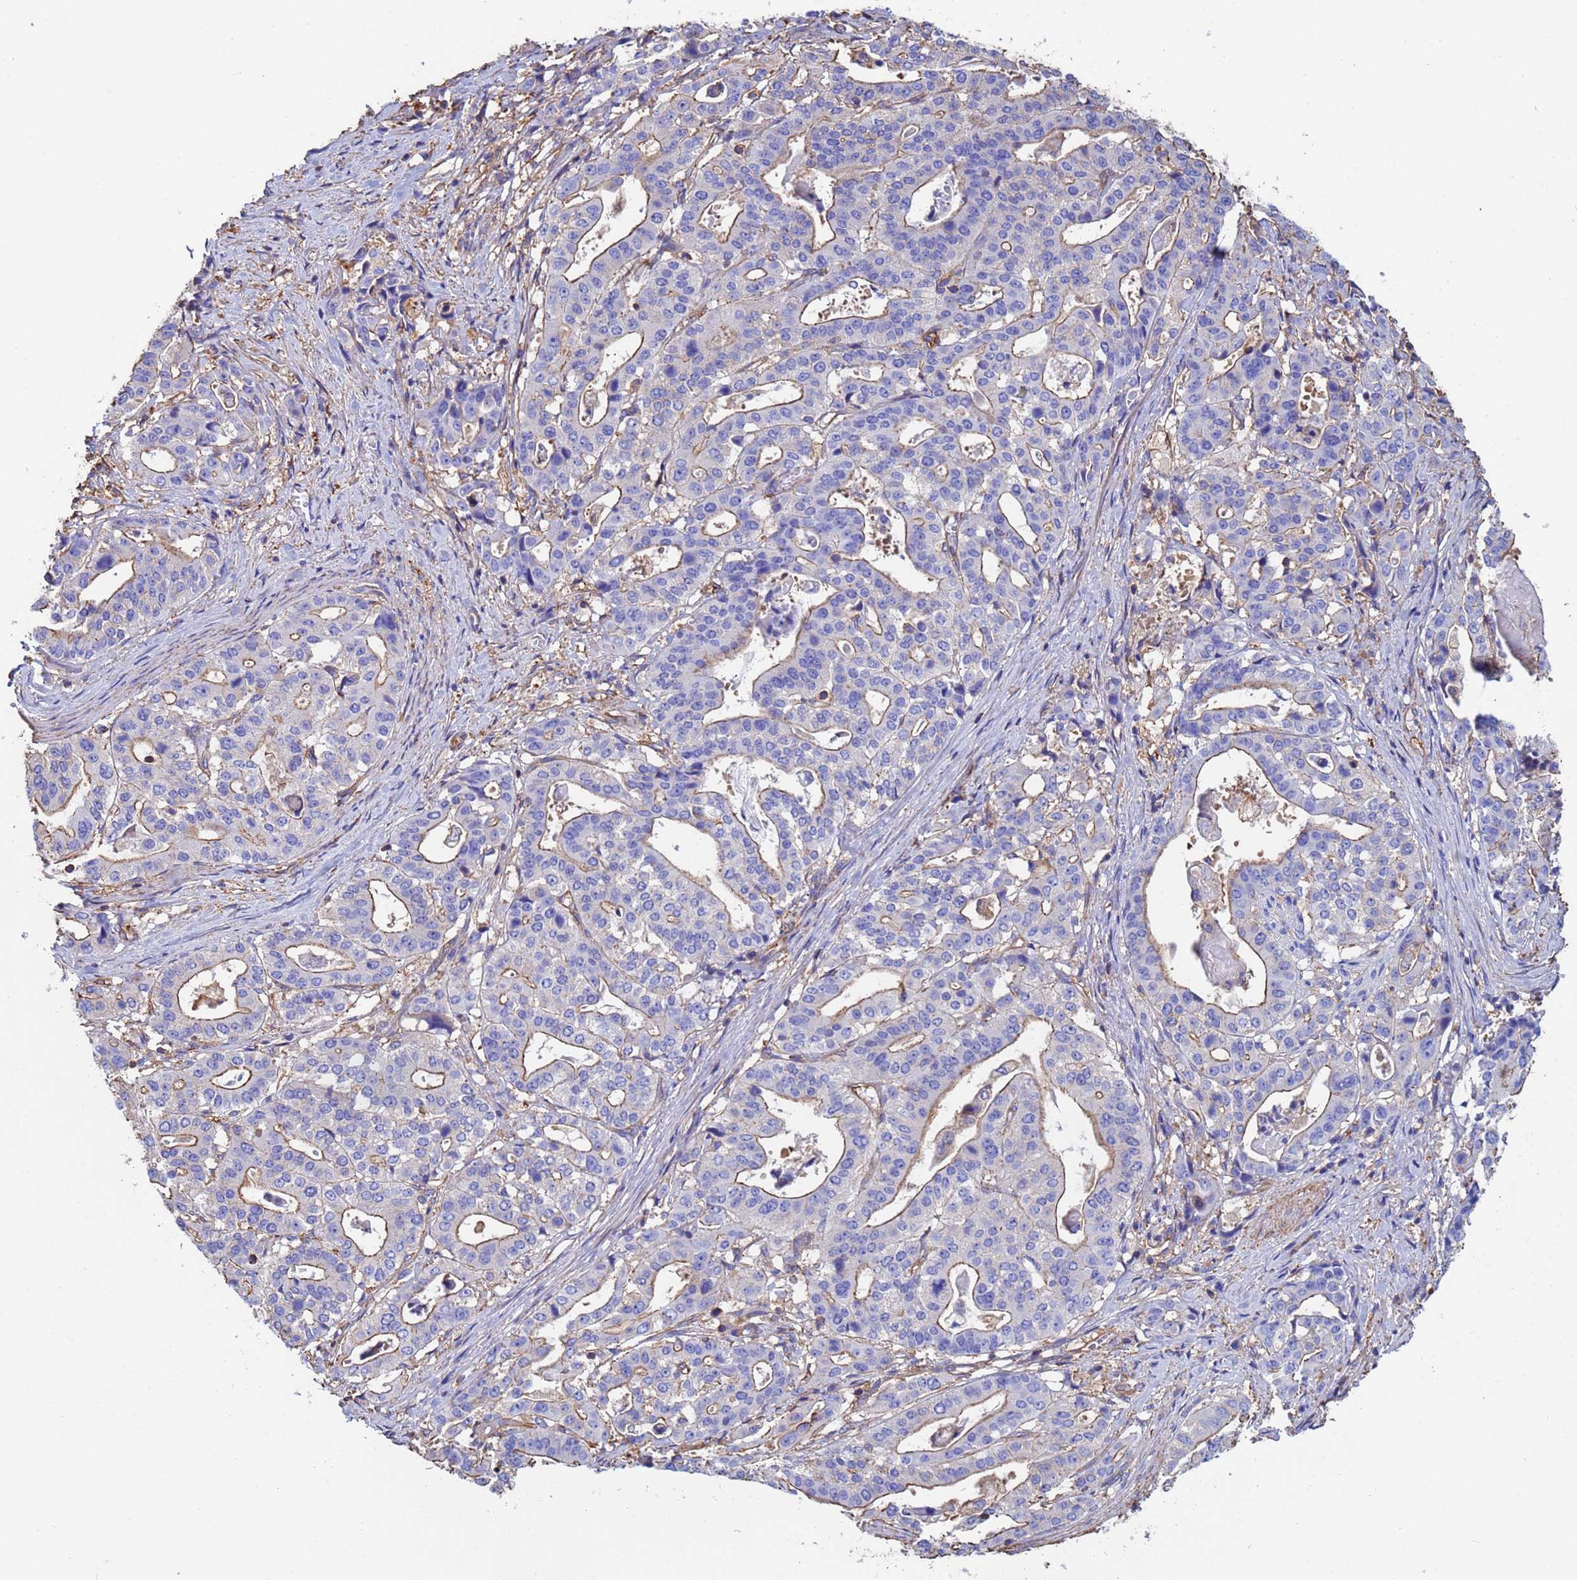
{"staining": {"intensity": "weak", "quantity": "25%-75%", "location": "cytoplasmic/membranous"}, "tissue": "stomach cancer", "cell_type": "Tumor cells", "image_type": "cancer", "snomed": [{"axis": "morphology", "description": "Adenocarcinoma, NOS"}, {"axis": "topography", "description": "Stomach"}], "caption": "Immunohistochemical staining of human stomach cancer (adenocarcinoma) shows low levels of weak cytoplasmic/membranous protein positivity in approximately 25%-75% of tumor cells.", "gene": "MYL12A", "patient": {"sex": "male", "age": 48}}